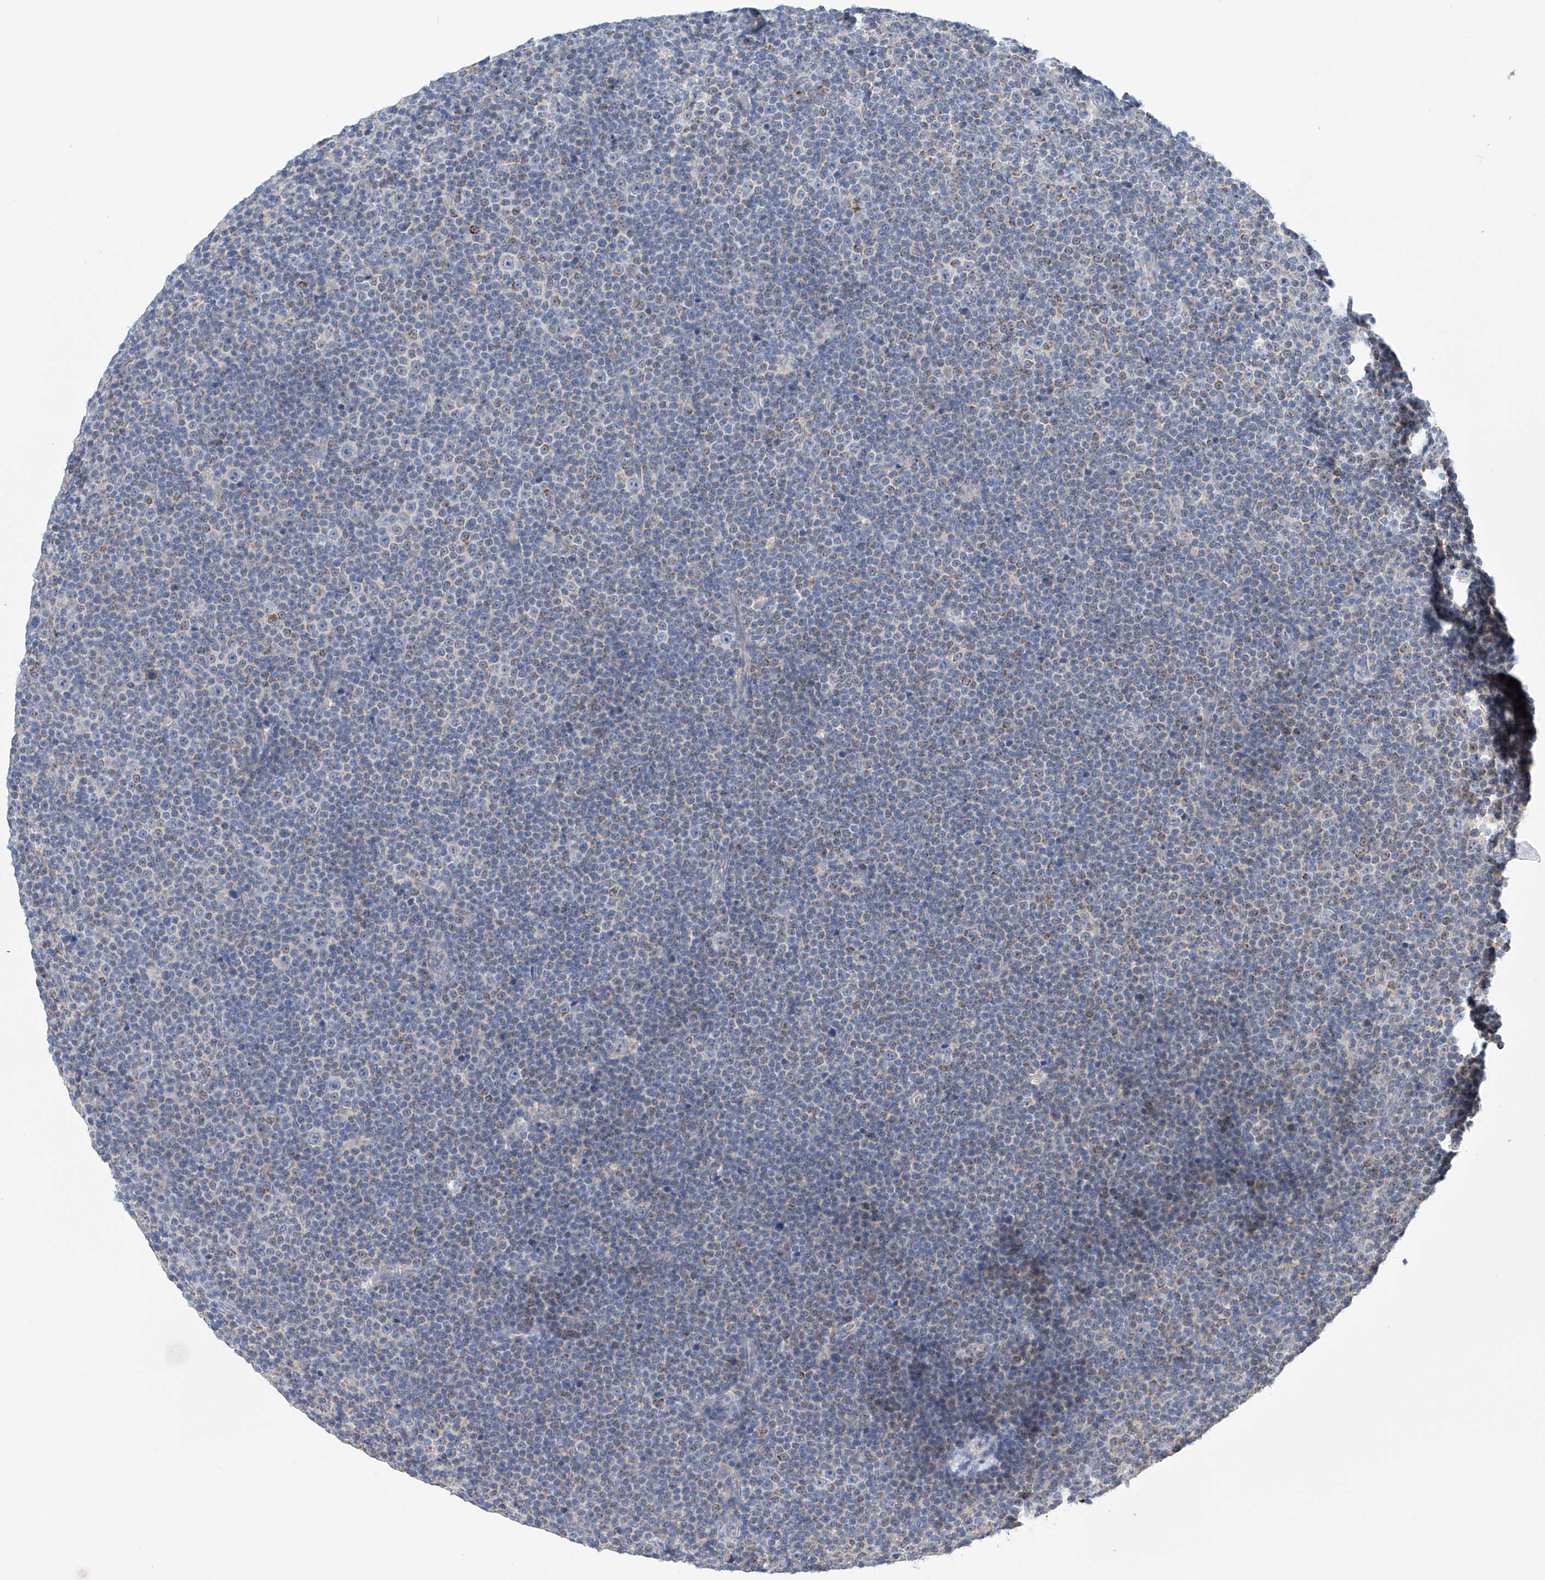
{"staining": {"intensity": "weak", "quantity": "25%-75%", "location": "cytoplasmic/membranous"}, "tissue": "lymphoma", "cell_type": "Tumor cells", "image_type": "cancer", "snomed": [{"axis": "morphology", "description": "Malignant lymphoma, non-Hodgkin's type, Low grade"}, {"axis": "topography", "description": "Lymph node"}], "caption": "Weak cytoplasmic/membranous protein positivity is present in about 25%-75% of tumor cells in malignant lymphoma, non-Hodgkin's type (low-grade).", "gene": "GPC4", "patient": {"sex": "female", "age": 67}}